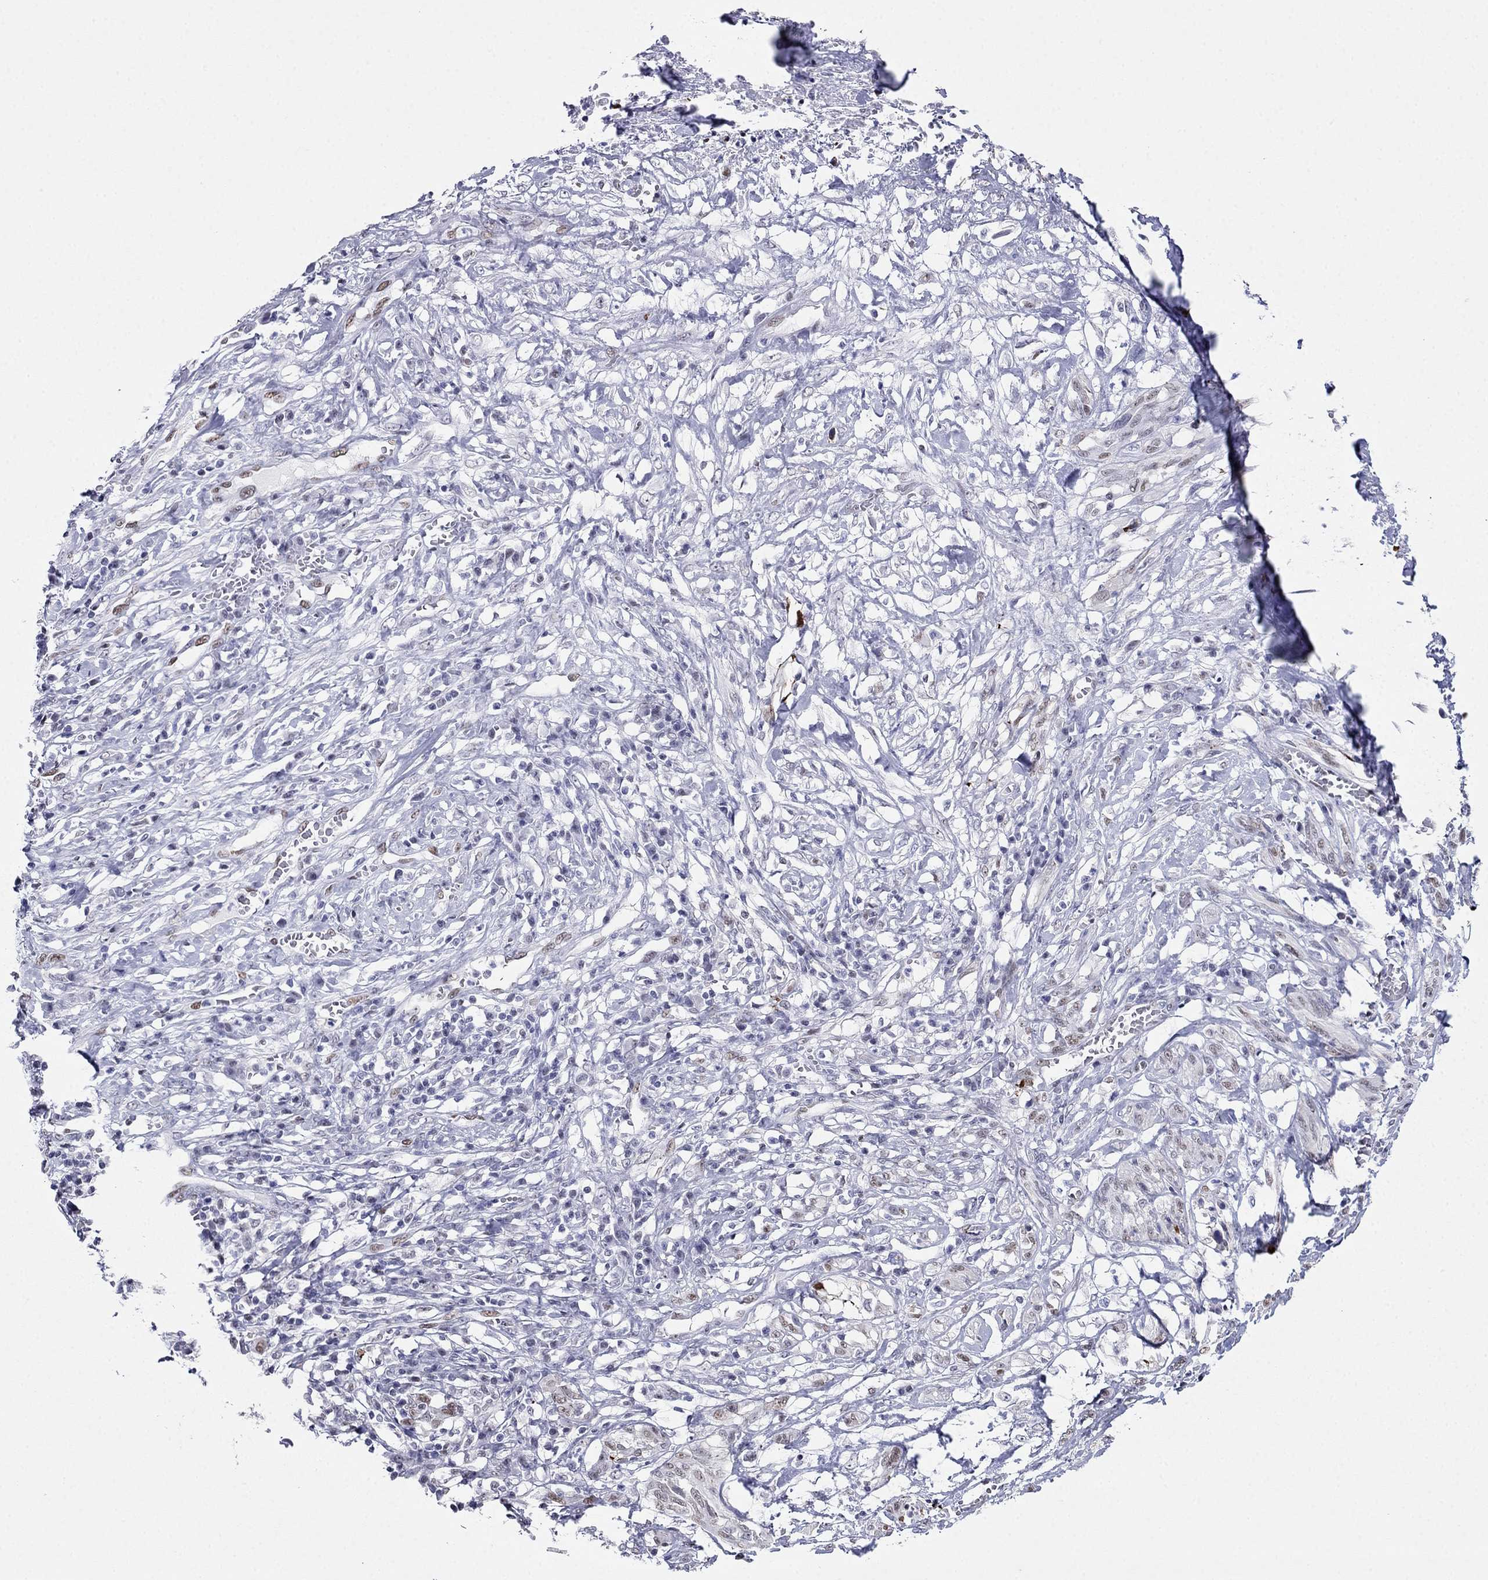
{"staining": {"intensity": "weak", "quantity": "<25%", "location": "nuclear"}, "tissue": "melanoma", "cell_type": "Tumor cells", "image_type": "cancer", "snomed": [{"axis": "morphology", "description": "Malignant melanoma, NOS"}, {"axis": "topography", "description": "Skin"}], "caption": "Malignant melanoma was stained to show a protein in brown. There is no significant staining in tumor cells.", "gene": "PPM1G", "patient": {"sex": "female", "age": 91}}